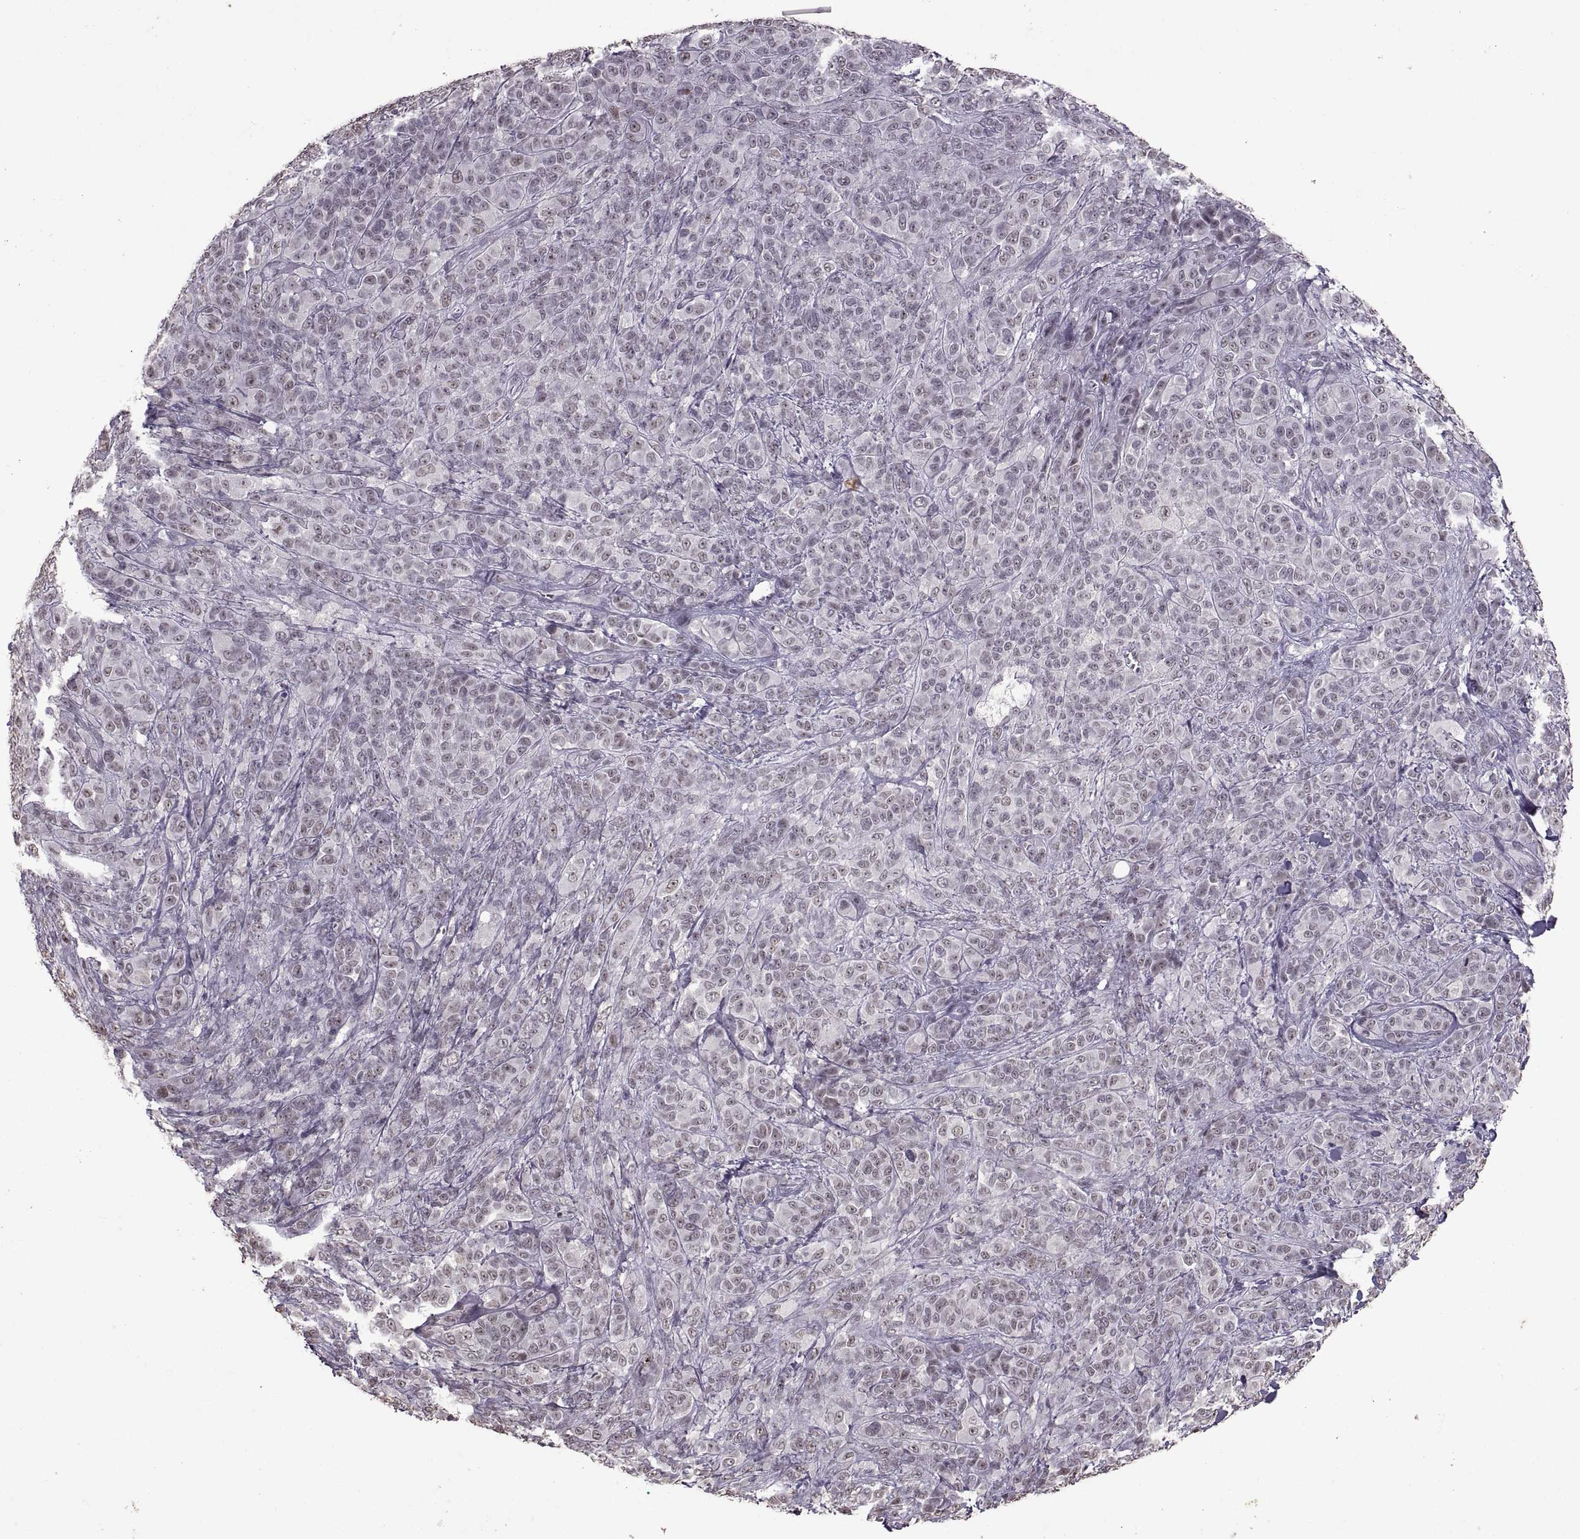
{"staining": {"intensity": "weak", "quantity": "25%-75%", "location": "nuclear"}, "tissue": "melanoma", "cell_type": "Tumor cells", "image_type": "cancer", "snomed": [{"axis": "morphology", "description": "Malignant melanoma, NOS"}, {"axis": "topography", "description": "Skin"}], "caption": "IHC (DAB) staining of malignant melanoma demonstrates weak nuclear protein positivity in approximately 25%-75% of tumor cells. (brown staining indicates protein expression, while blue staining denotes nuclei).", "gene": "PALS1", "patient": {"sex": "female", "age": 87}}